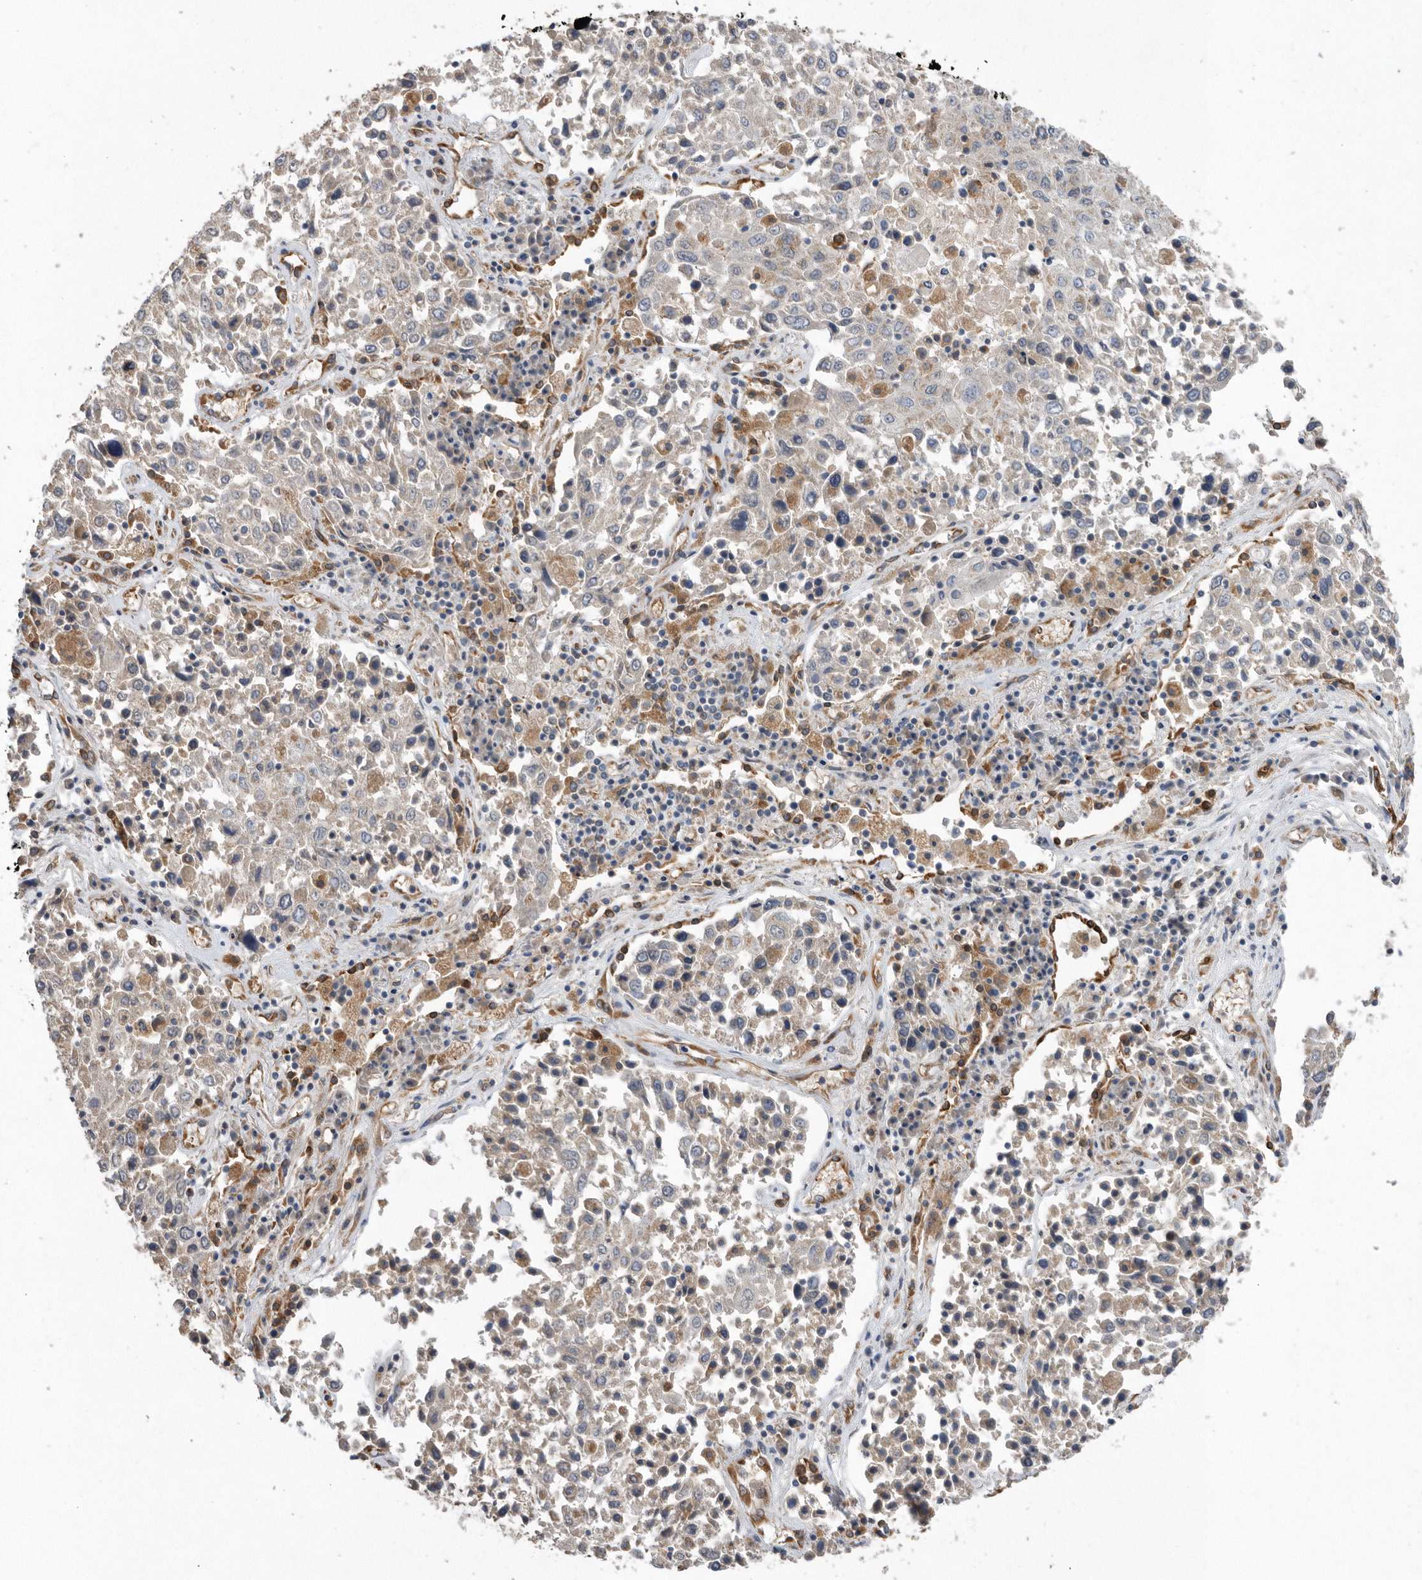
{"staining": {"intensity": "weak", "quantity": "<25%", "location": "cytoplasmic/membranous"}, "tissue": "lung cancer", "cell_type": "Tumor cells", "image_type": "cancer", "snomed": [{"axis": "morphology", "description": "Squamous cell carcinoma, NOS"}, {"axis": "topography", "description": "Lung"}], "caption": "Tumor cells show no significant protein positivity in lung cancer (squamous cell carcinoma). (DAB immunohistochemistry (IHC), high magnification).", "gene": "PON2", "patient": {"sex": "male", "age": 65}}